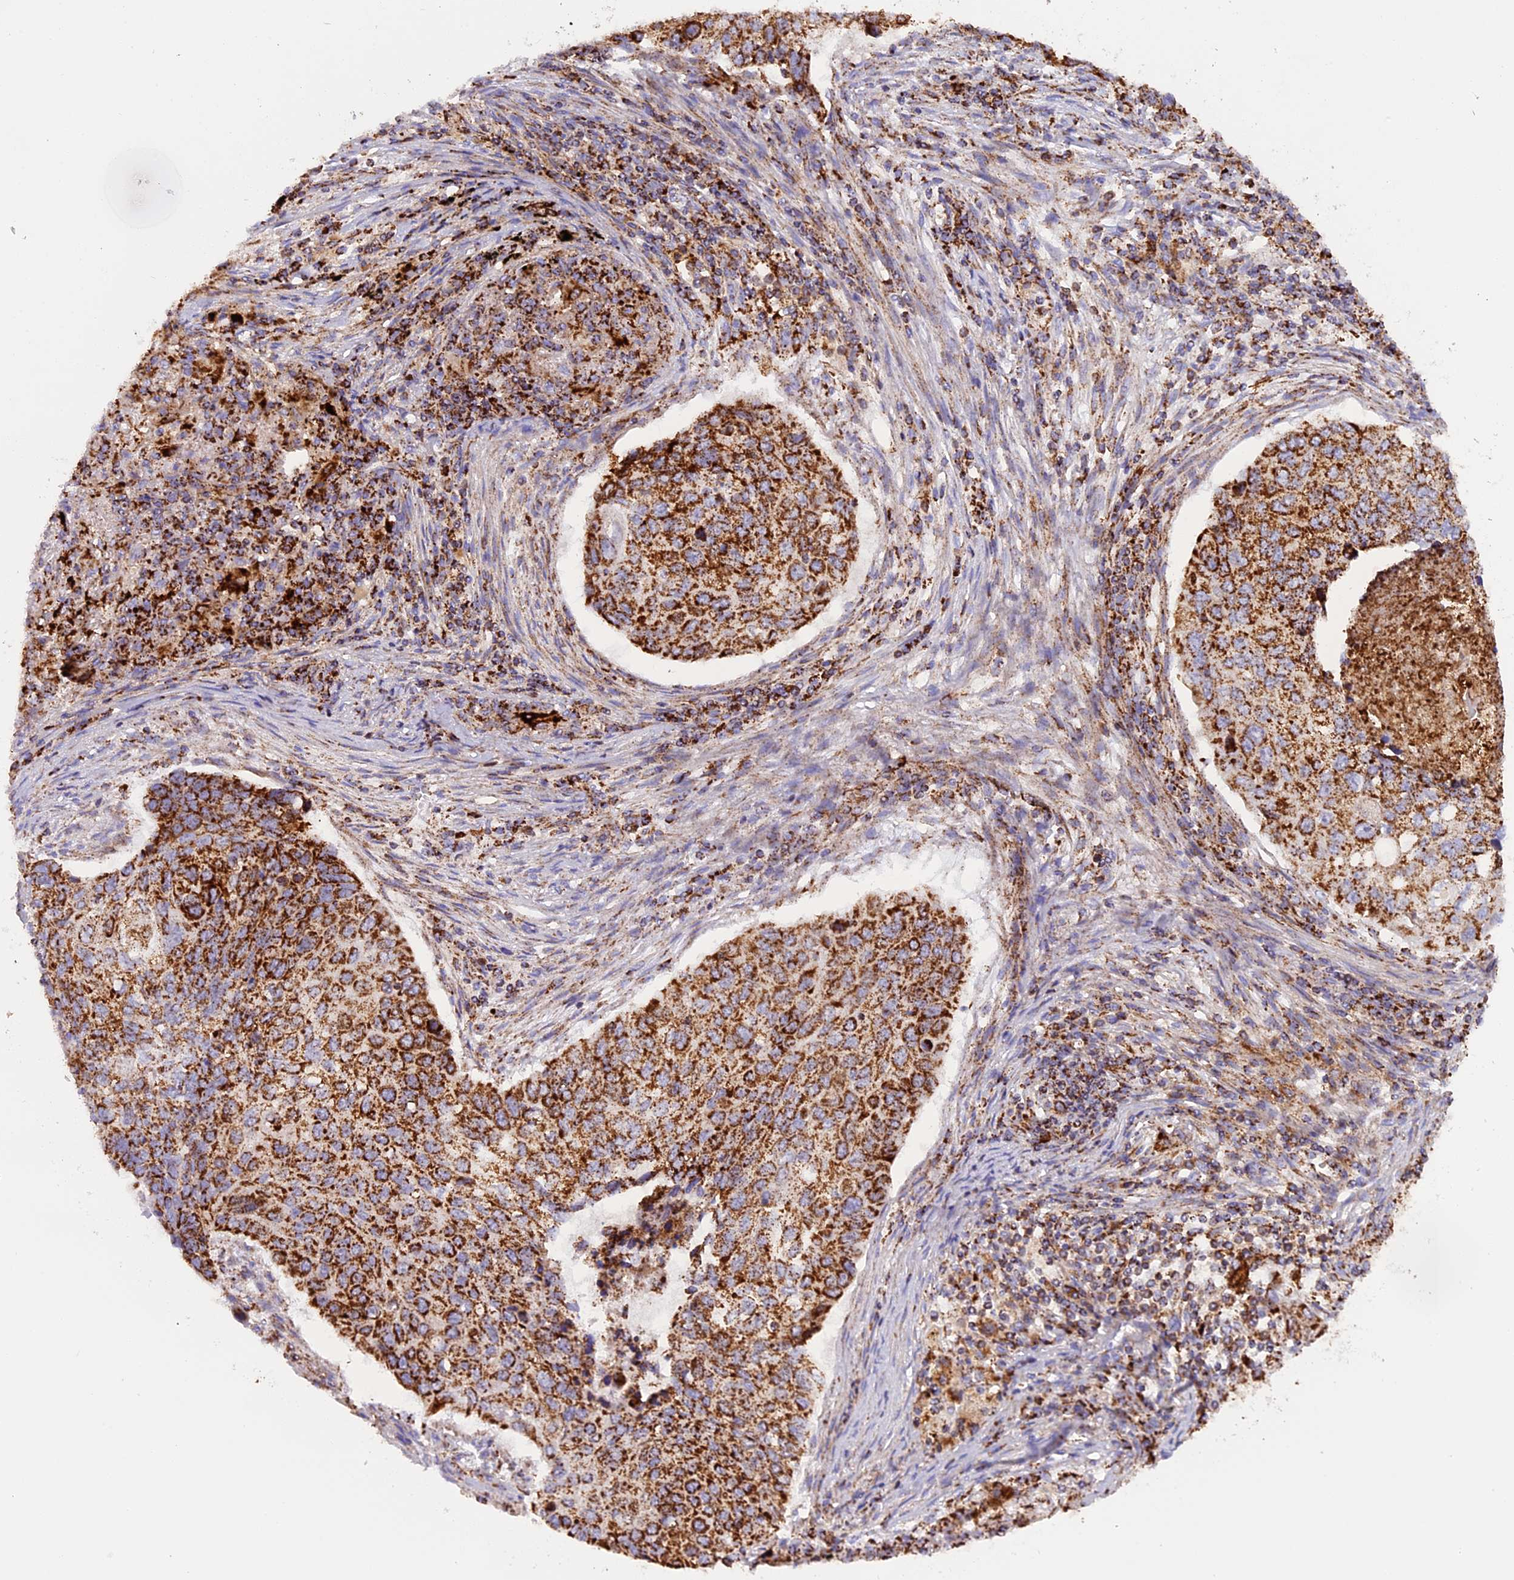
{"staining": {"intensity": "strong", "quantity": ">75%", "location": "cytoplasmic/membranous"}, "tissue": "lung cancer", "cell_type": "Tumor cells", "image_type": "cancer", "snomed": [{"axis": "morphology", "description": "Squamous cell carcinoma, NOS"}, {"axis": "topography", "description": "Lung"}], "caption": "Squamous cell carcinoma (lung) stained with a brown dye displays strong cytoplasmic/membranous positive positivity in approximately >75% of tumor cells.", "gene": "UQCRB", "patient": {"sex": "female", "age": 63}}